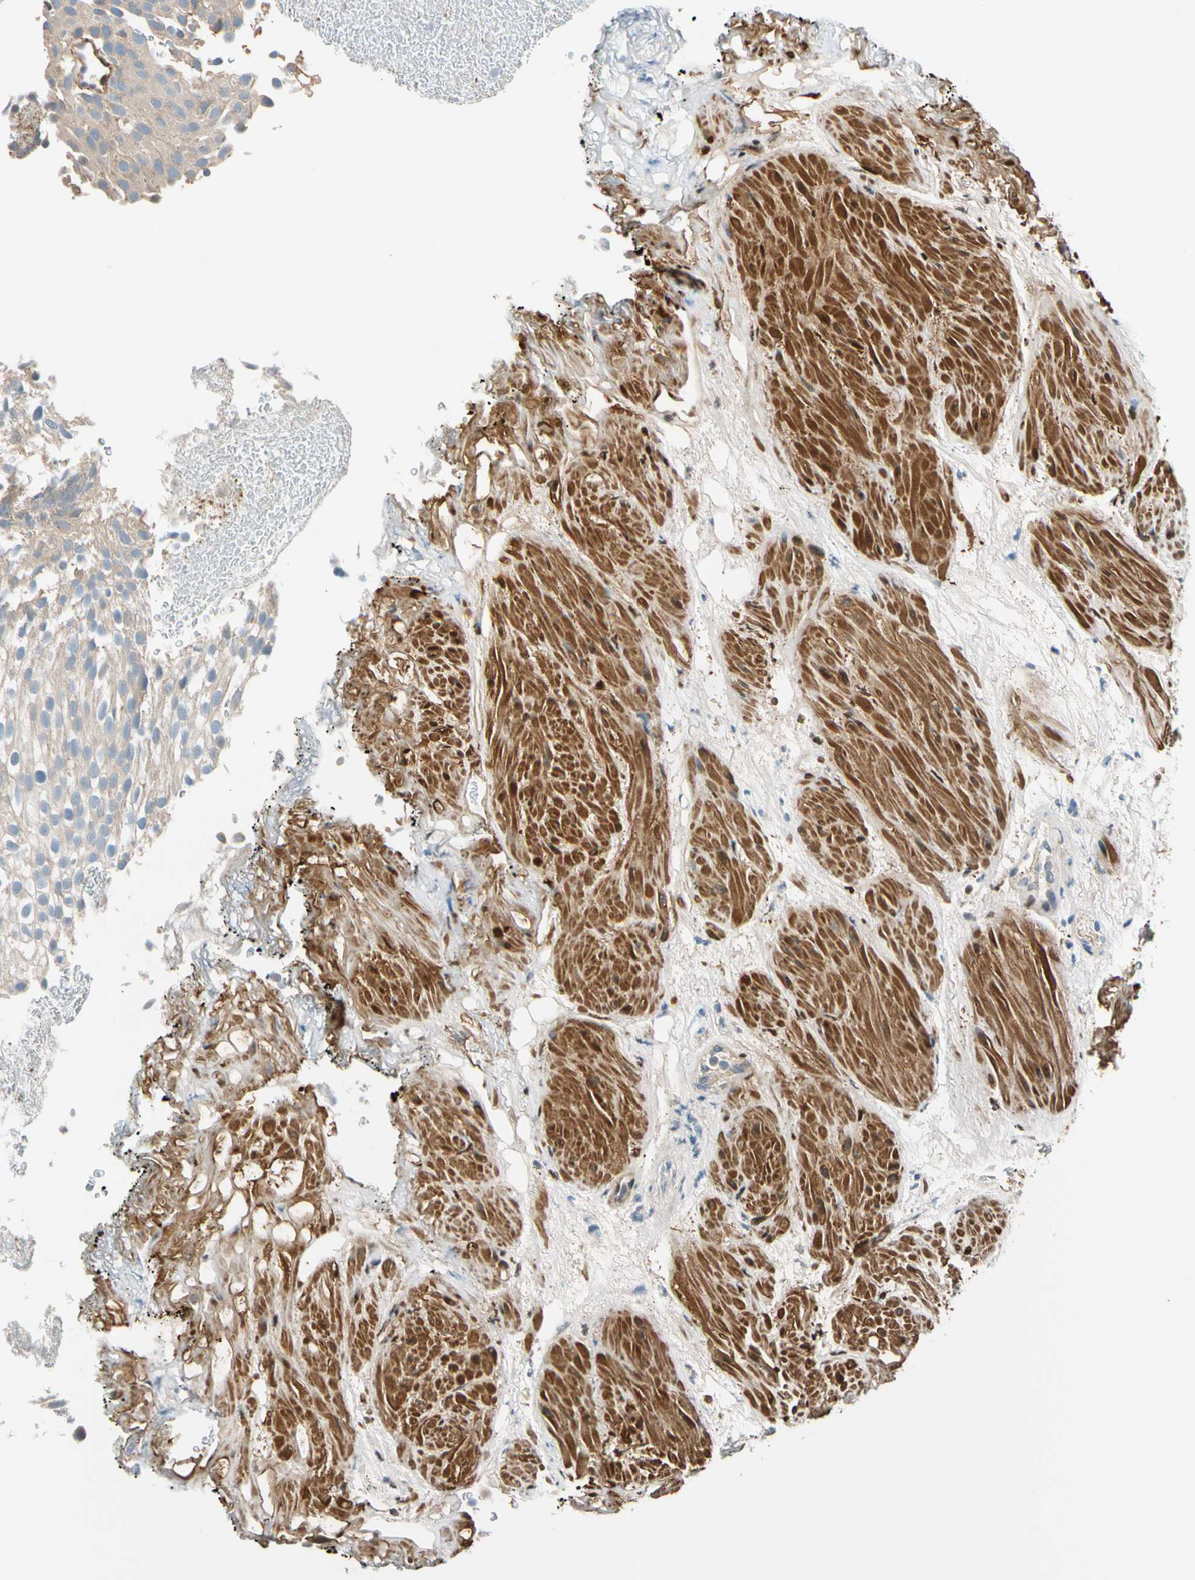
{"staining": {"intensity": "weak", "quantity": ">75%", "location": "cytoplasmic/membranous"}, "tissue": "urothelial cancer", "cell_type": "Tumor cells", "image_type": "cancer", "snomed": [{"axis": "morphology", "description": "Urothelial carcinoma, Low grade"}, {"axis": "topography", "description": "Urinary bladder"}], "caption": "Protein staining of urothelial cancer tissue demonstrates weak cytoplasmic/membranous expression in approximately >75% of tumor cells. Using DAB (3,3'-diaminobenzidine) (brown) and hematoxylin (blue) stains, captured at high magnification using brightfield microscopy.", "gene": "LIMK2", "patient": {"sex": "male", "age": 78}}